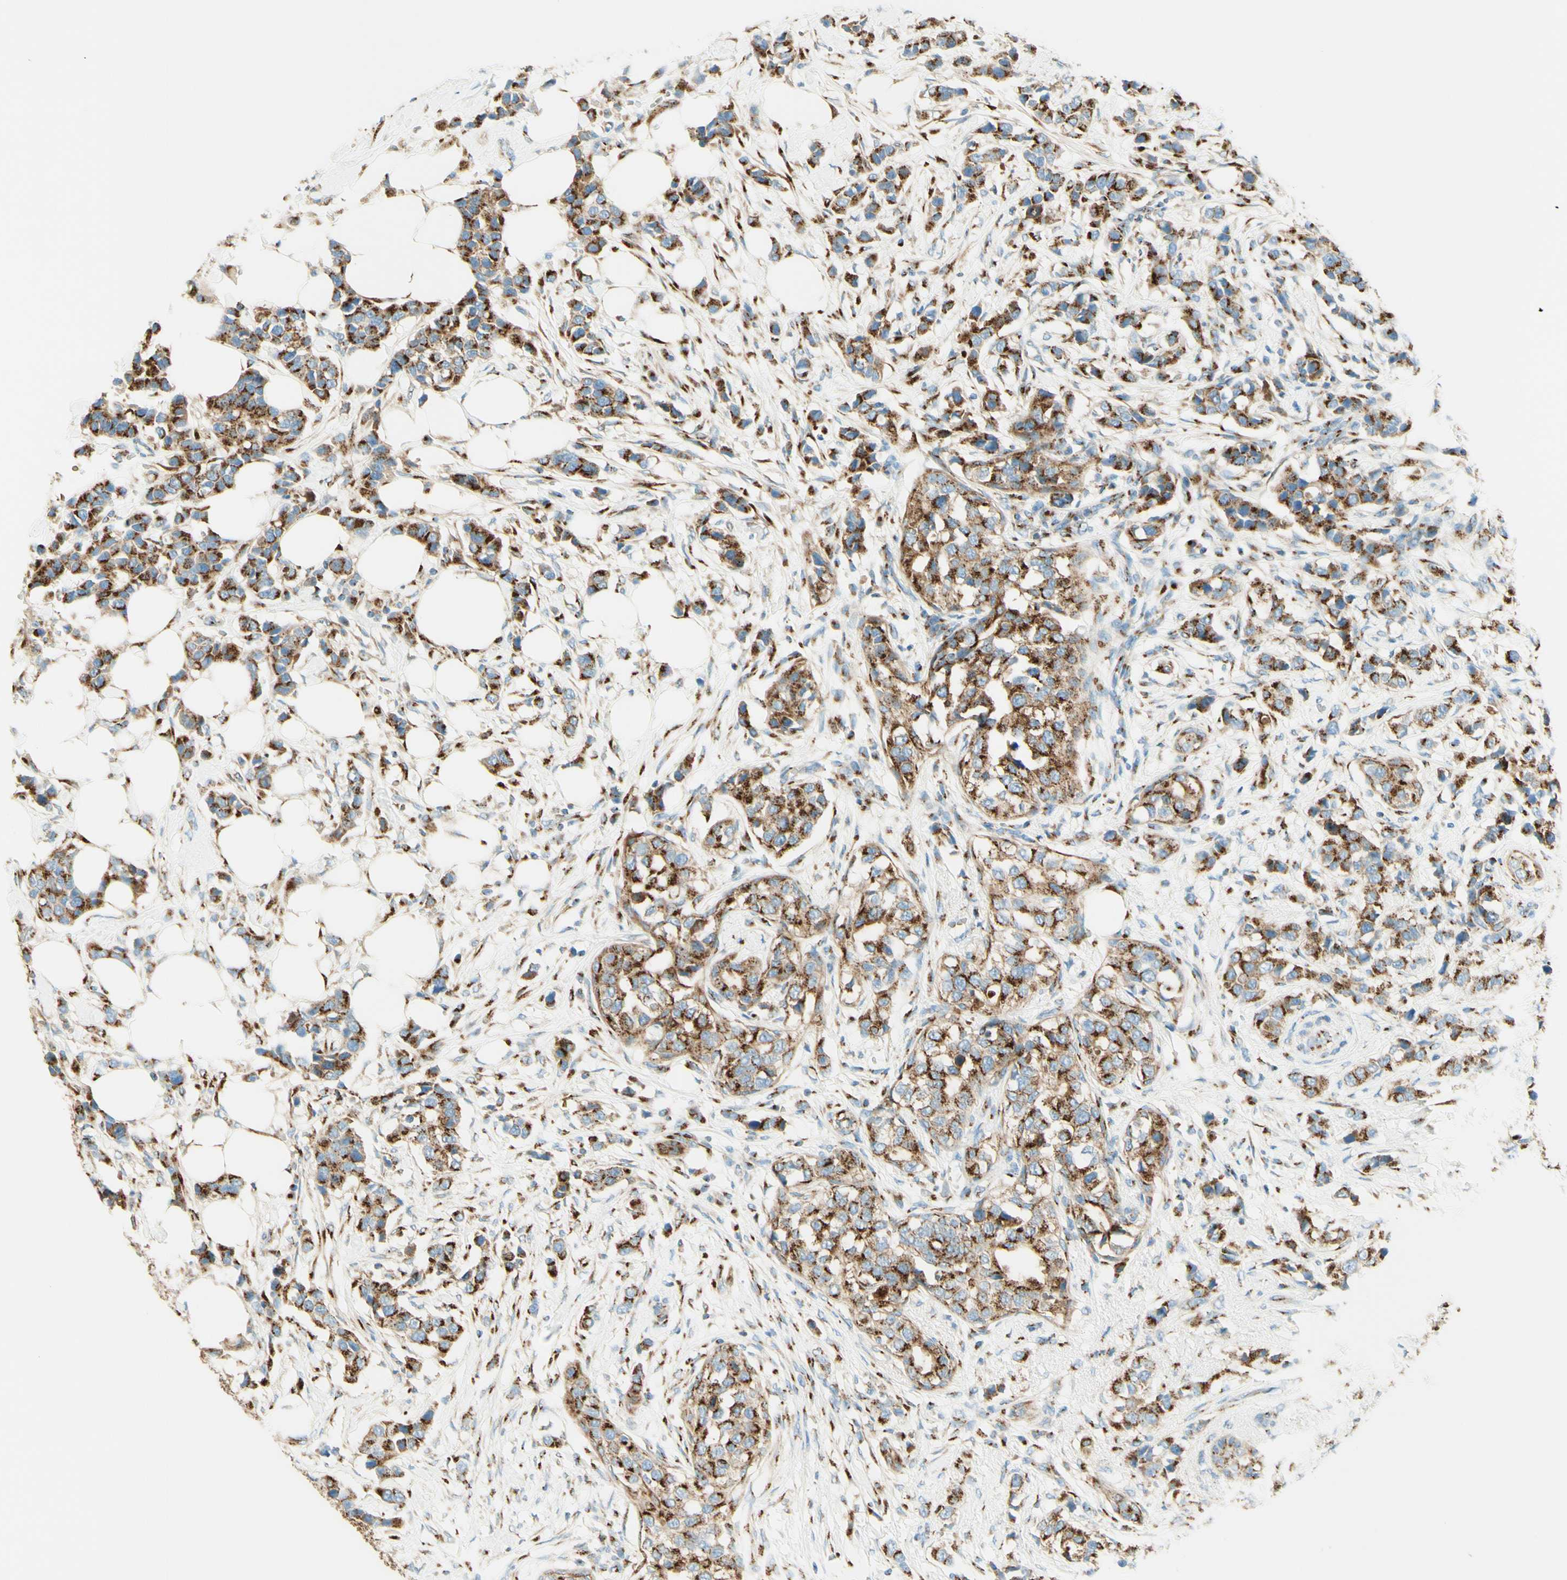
{"staining": {"intensity": "strong", "quantity": ">75%", "location": "cytoplasmic/membranous"}, "tissue": "breast cancer", "cell_type": "Tumor cells", "image_type": "cancer", "snomed": [{"axis": "morphology", "description": "Normal tissue, NOS"}, {"axis": "morphology", "description": "Duct carcinoma"}, {"axis": "topography", "description": "Breast"}], "caption": "Invasive ductal carcinoma (breast) tissue displays strong cytoplasmic/membranous staining in approximately >75% of tumor cells", "gene": "GOLGB1", "patient": {"sex": "female", "age": 50}}